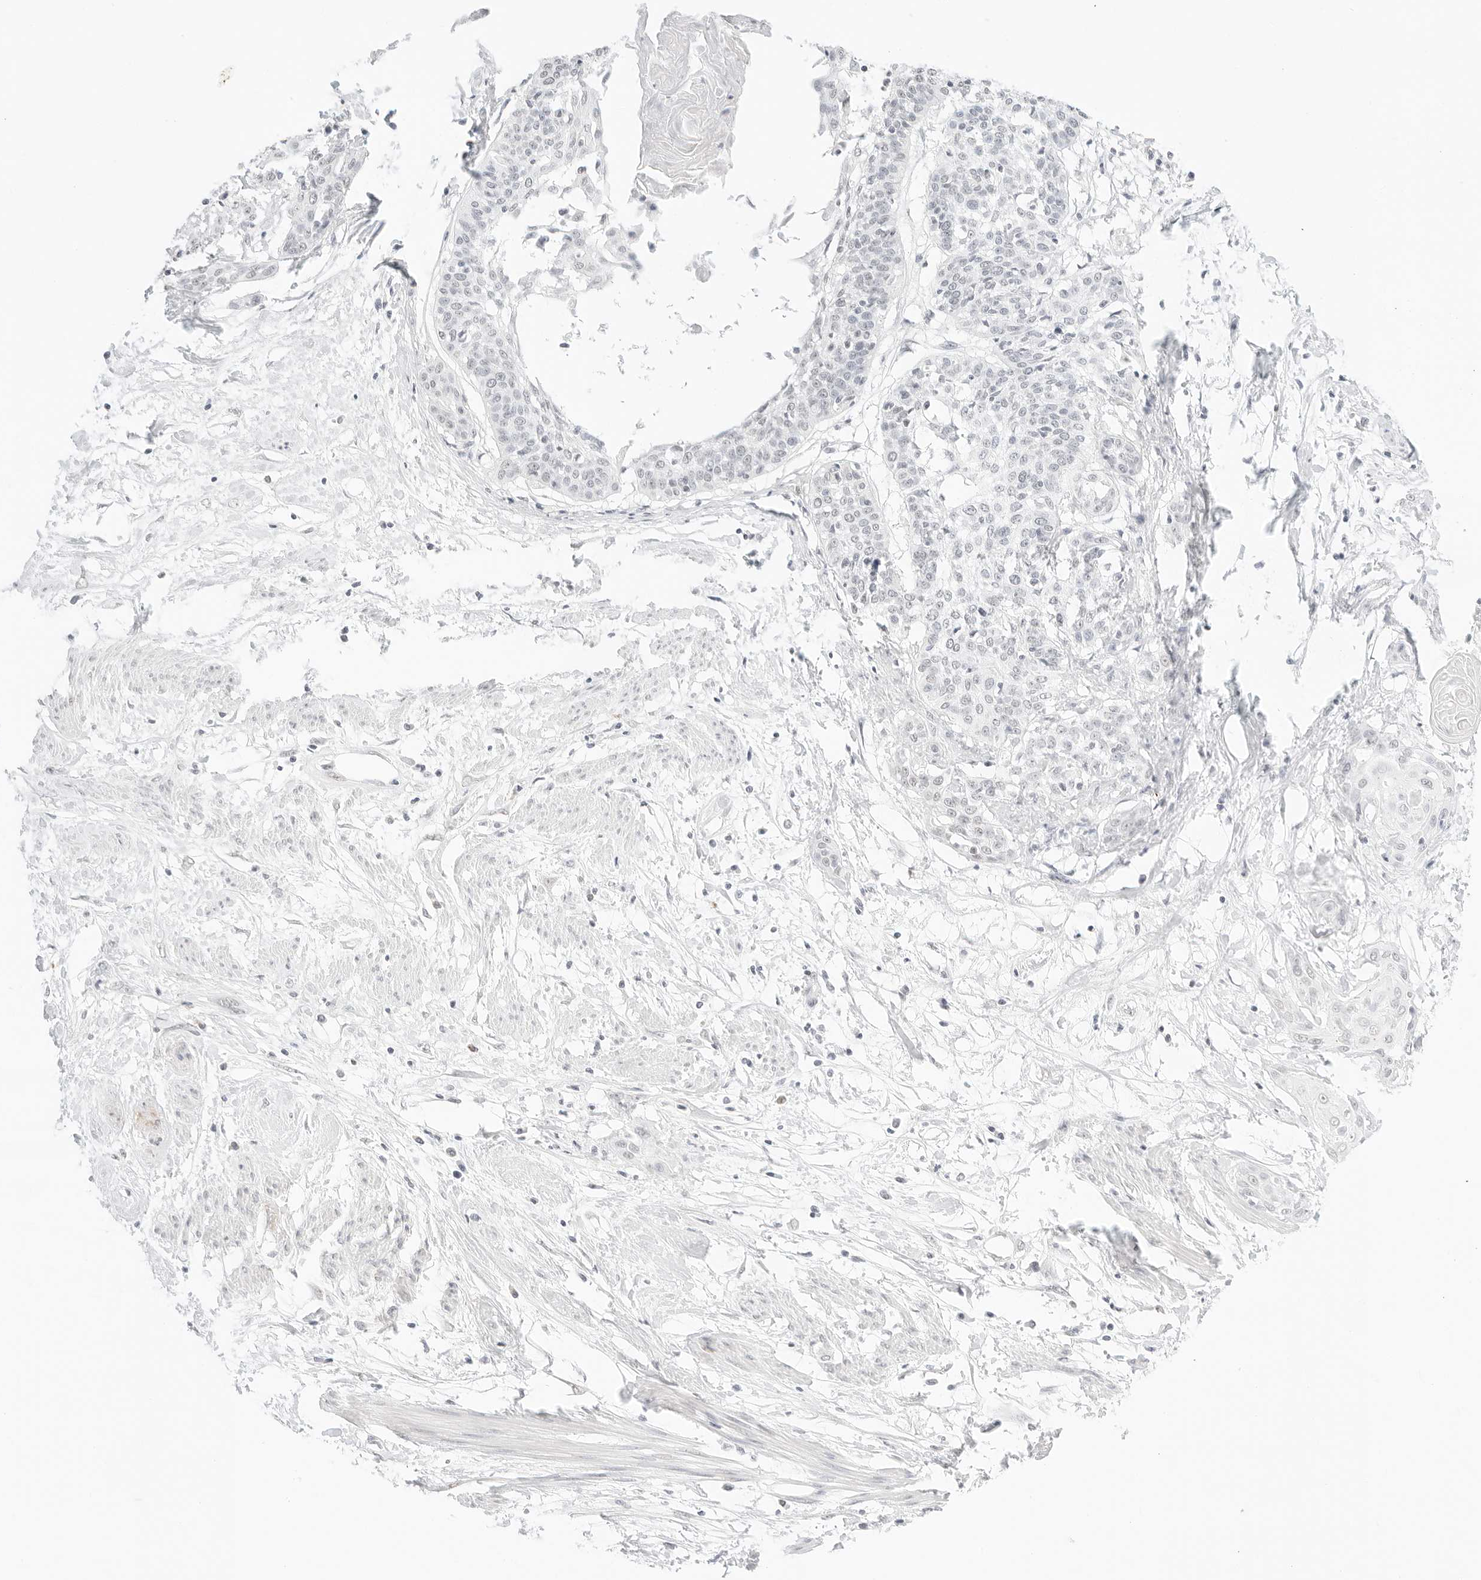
{"staining": {"intensity": "negative", "quantity": "none", "location": "none"}, "tissue": "cervical cancer", "cell_type": "Tumor cells", "image_type": "cancer", "snomed": [{"axis": "morphology", "description": "Squamous cell carcinoma, NOS"}, {"axis": "topography", "description": "Cervix"}], "caption": "High power microscopy image of an immunohistochemistry photomicrograph of squamous cell carcinoma (cervical), revealing no significant staining in tumor cells.", "gene": "FBLN5", "patient": {"sex": "female", "age": 57}}